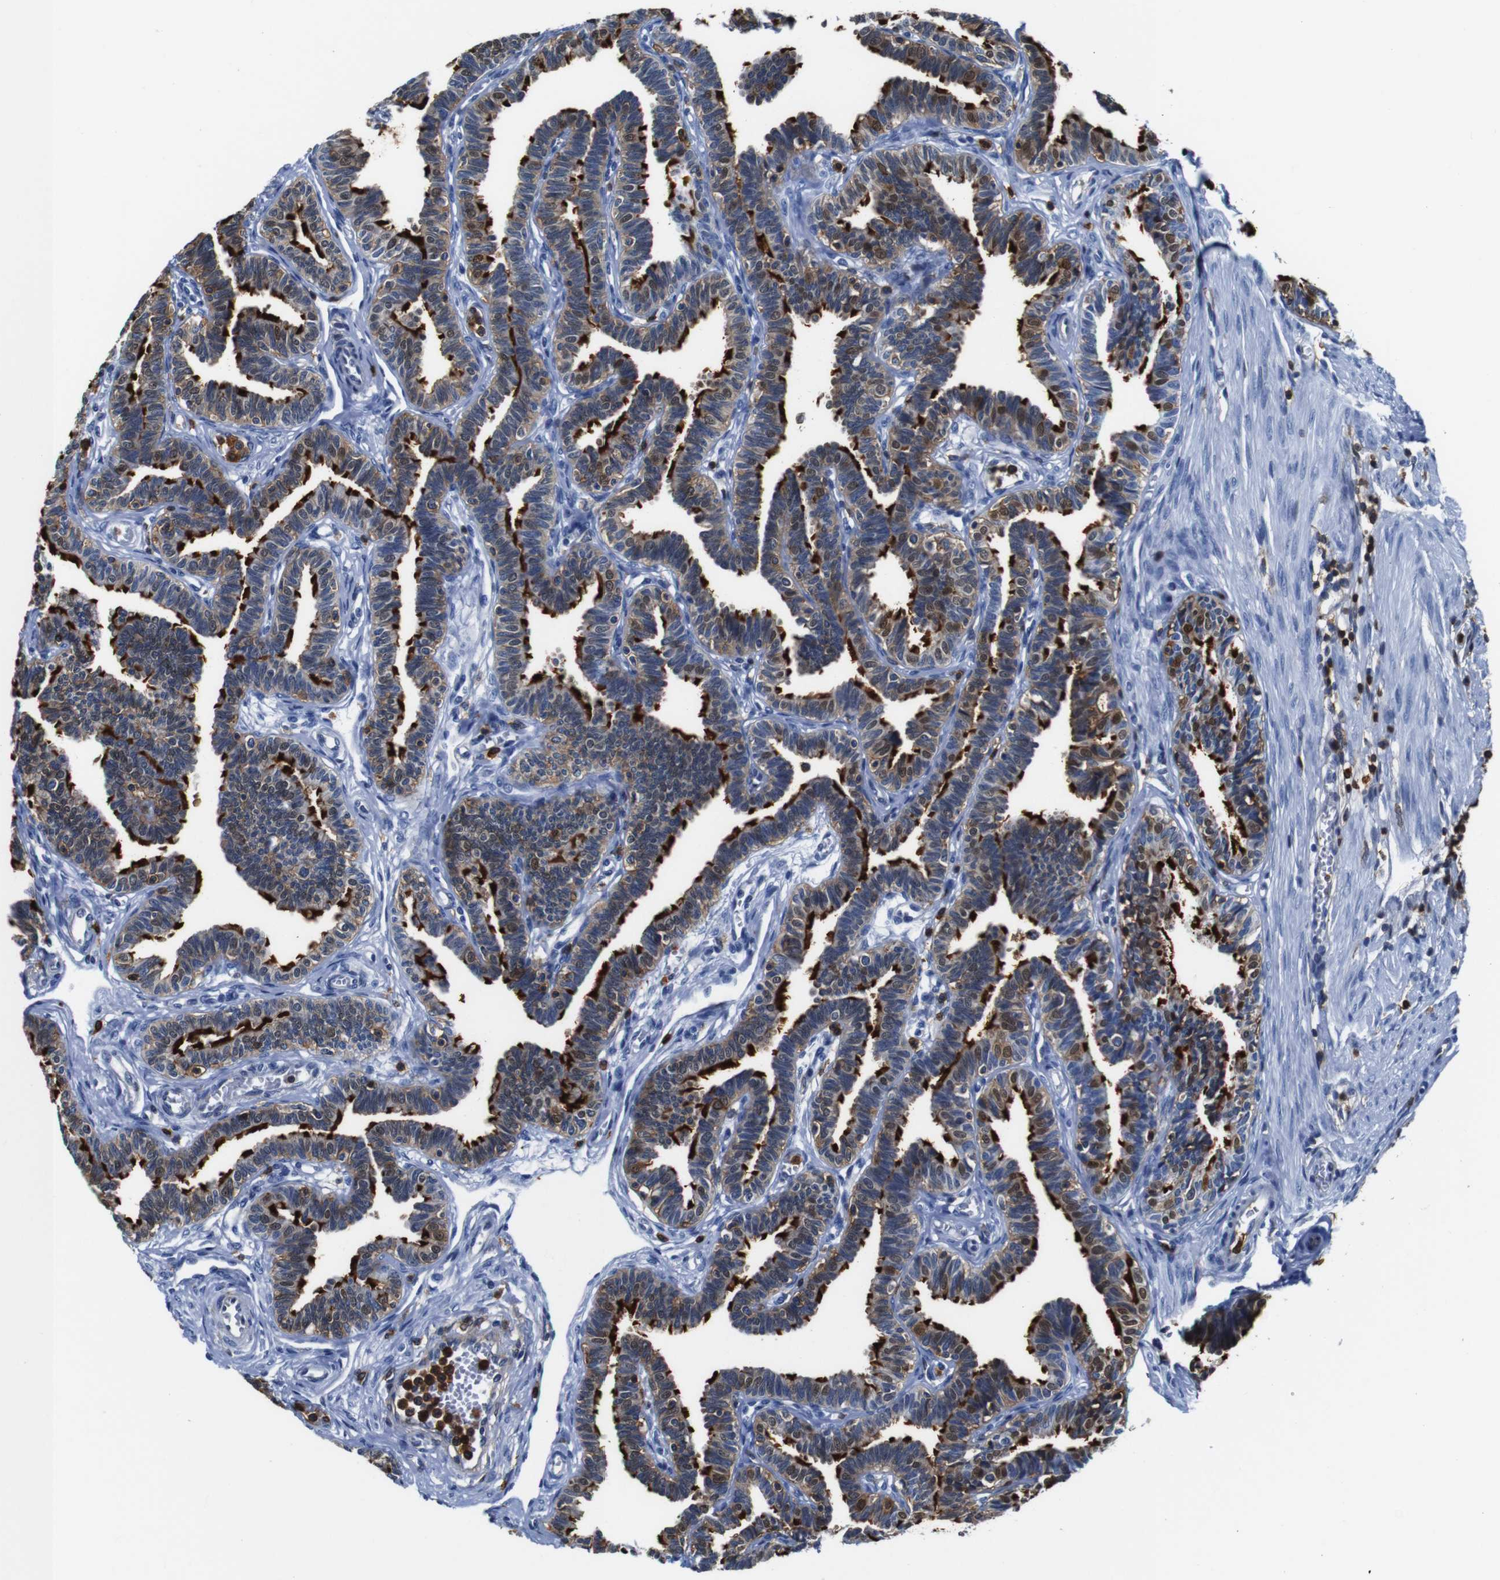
{"staining": {"intensity": "strong", "quantity": ">75%", "location": "cytoplasmic/membranous"}, "tissue": "fallopian tube", "cell_type": "Glandular cells", "image_type": "normal", "snomed": [{"axis": "morphology", "description": "Normal tissue, NOS"}, {"axis": "topography", "description": "Fallopian tube"}, {"axis": "topography", "description": "Ovary"}], "caption": "This image displays immunohistochemistry staining of unremarkable fallopian tube, with high strong cytoplasmic/membranous positivity in about >75% of glandular cells.", "gene": "ANXA1", "patient": {"sex": "female", "age": 23}}